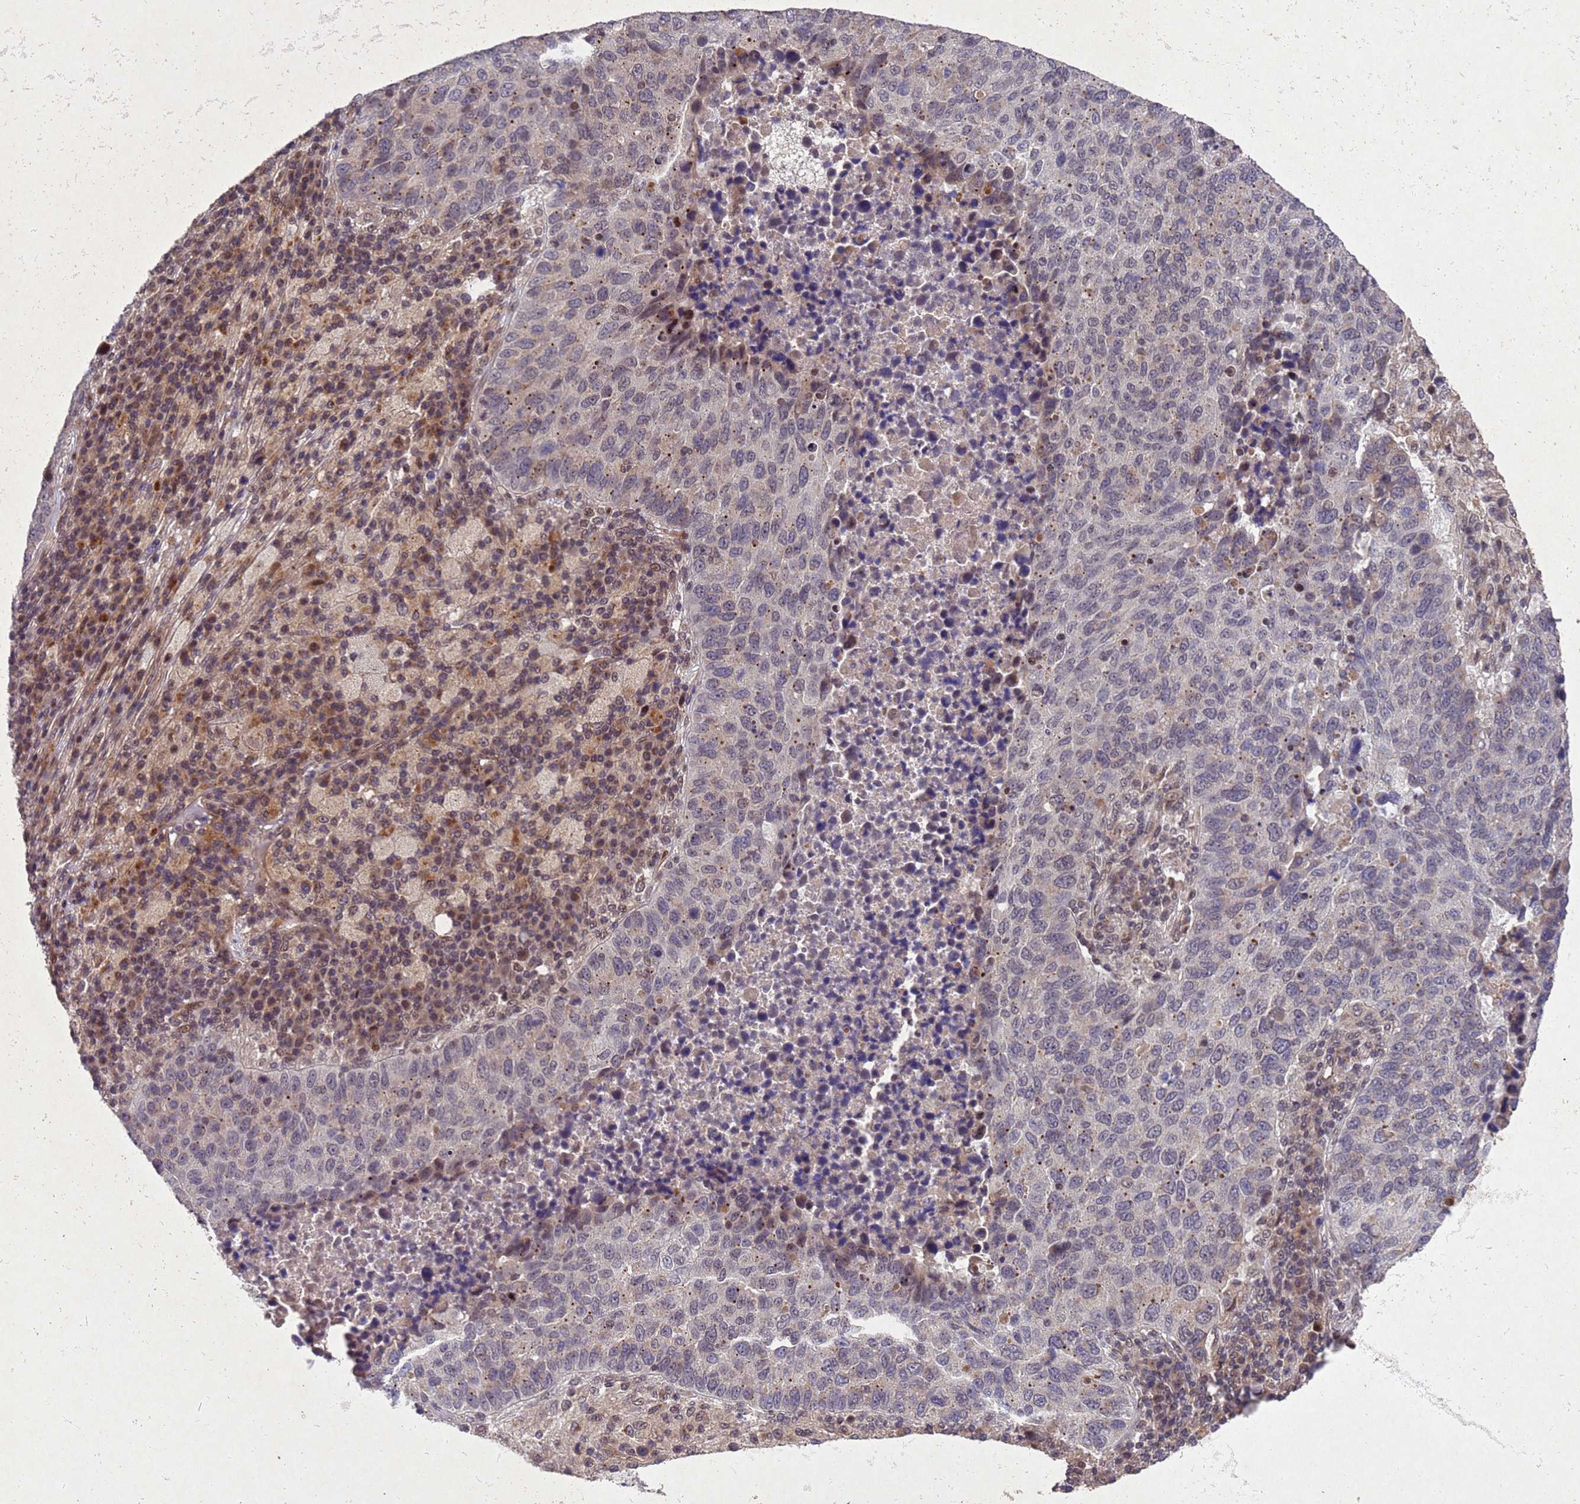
{"staining": {"intensity": "moderate", "quantity": "<25%", "location": "cytoplasmic/membranous"}, "tissue": "lung cancer", "cell_type": "Tumor cells", "image_type": "cancer", "snomed": [{"axis": "morphology", "description": "Squamous cell carcinoma, NOS"}, {"axis": "topography", "description": "Lung"}], "caption": "This photomicrograph exhibits immunohistochemistry staining of human squamous cell carcinoma (lung), with low moderate cytoplasmic/membranous expression in approximately <25% of tumor cells.", "gene": "TBK1", "patient": {"sex": "male", "age": 73}}